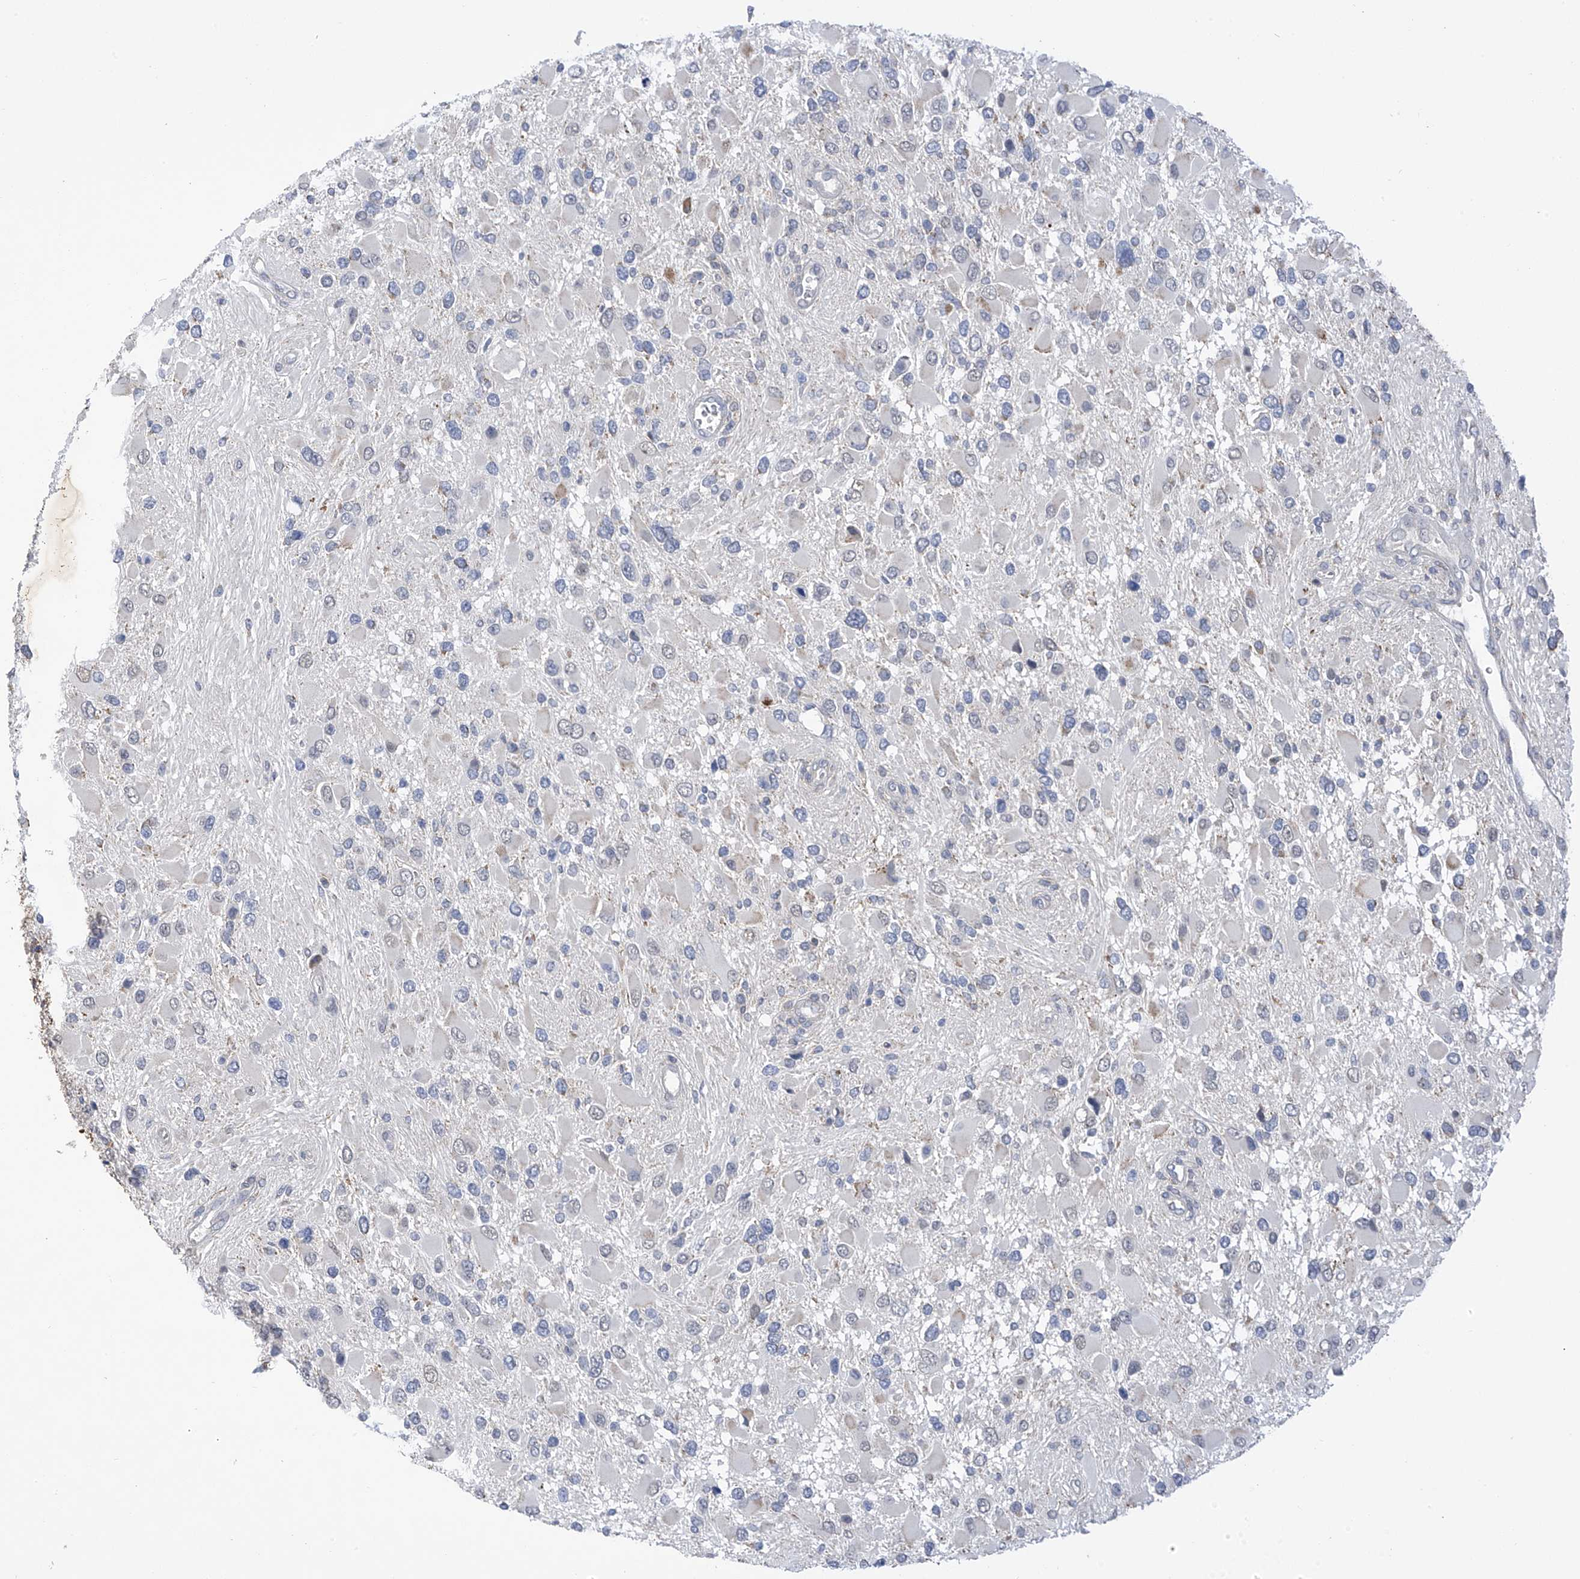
{"staining": {"intensity": "negative", "quantity": "none", "location": "none"}, "tissue": "glioma", "cell_type": "Tumor cells", "image_type": "cancer", "snomed": [{"axis": "morphology", "description": "Glioma, malignant, High grade"}, {"axis": "topography", "description": "Brain"}], "caption": "Immunohistochemistry (IHC) micrograph of neoplastic tissue: human malignant glioma (high-grade) stained with DAB (3,3'-diaminobenzidine) exhibits no significant protein expression in tumor cells.", "gene": "SLCO4A1", "patient": {"sex": "male", "age": 53}}